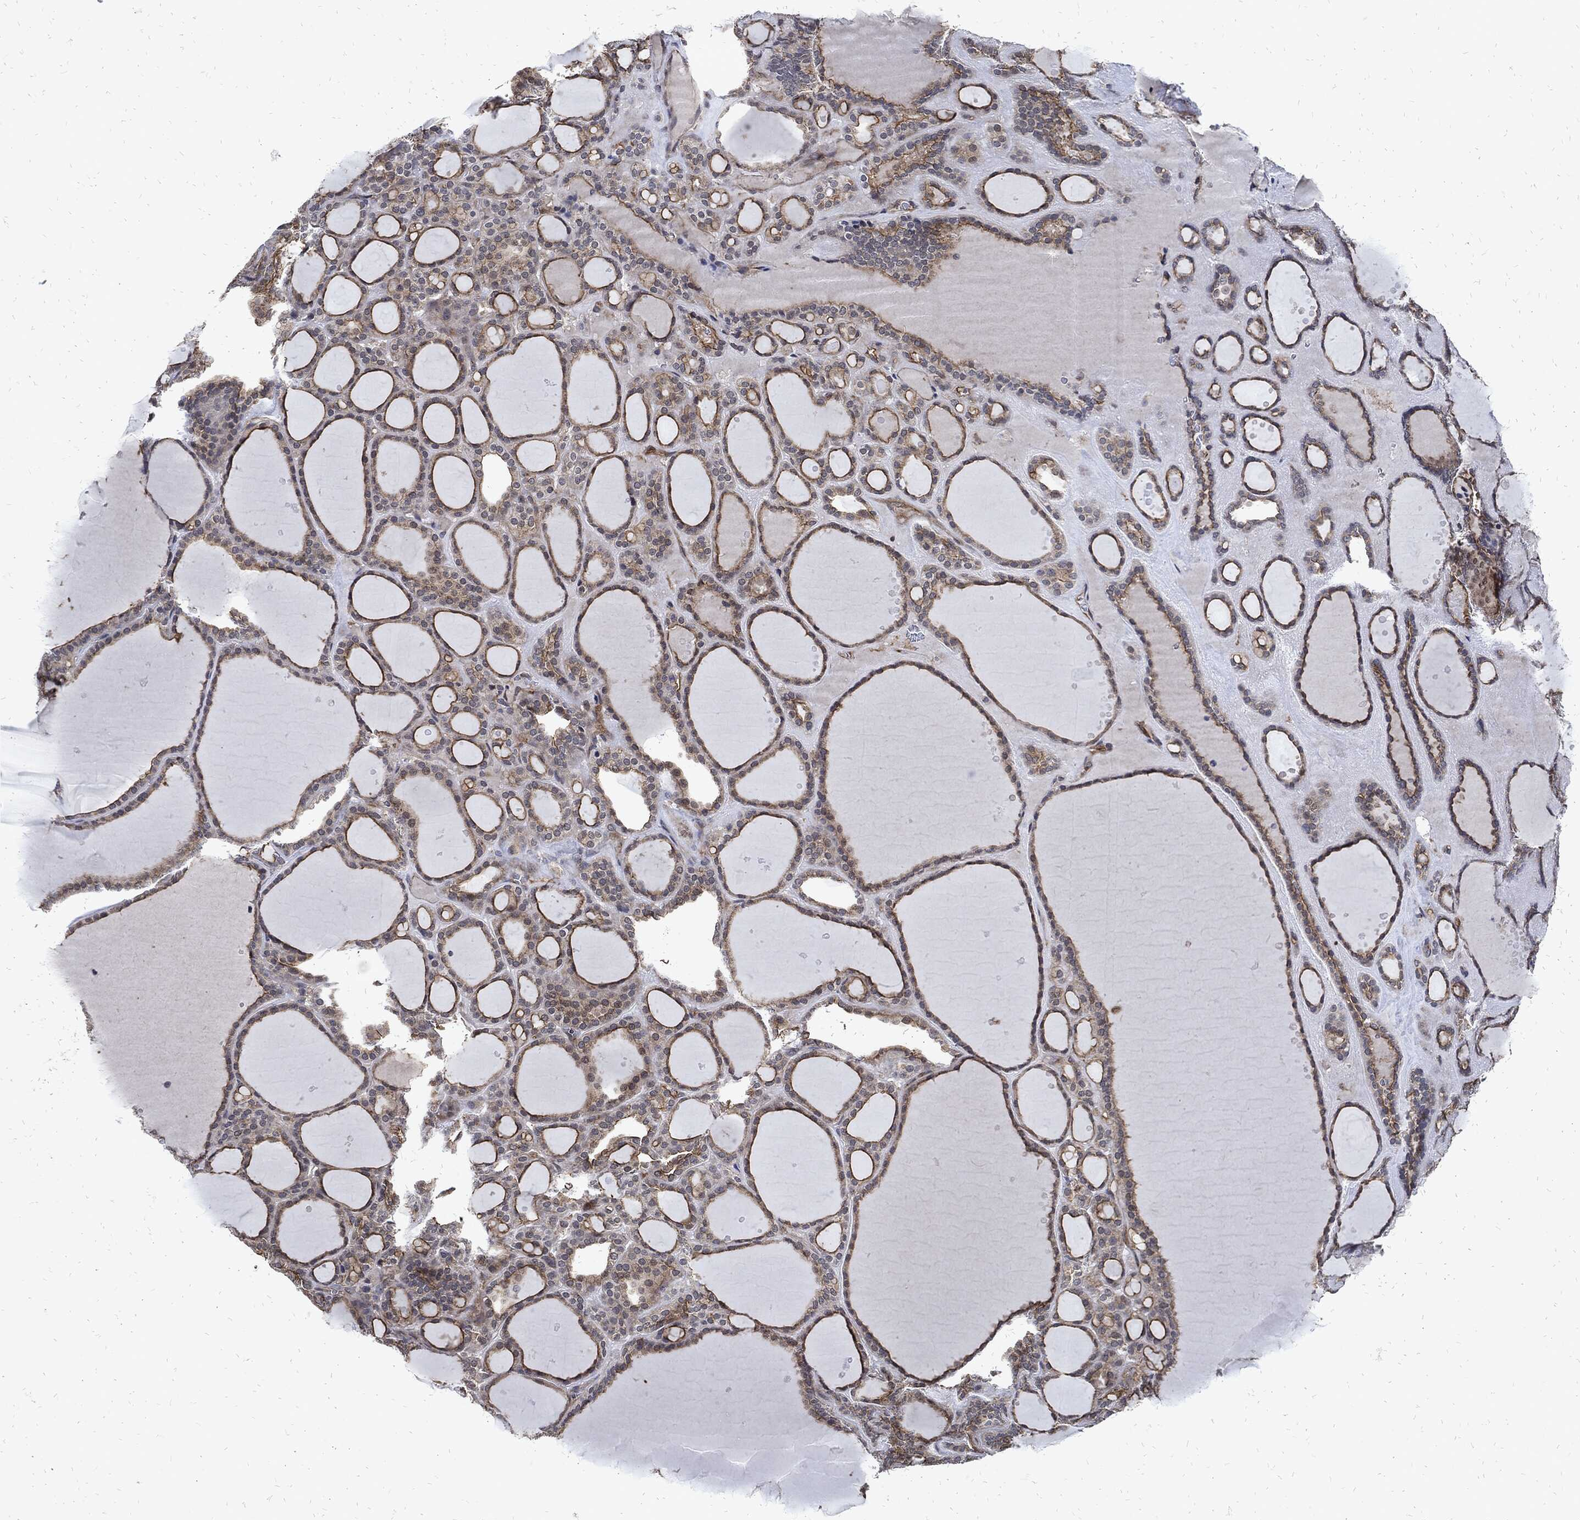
{"staining": {"intensity": "weak", "quantity": ">75%", "location": "cytoplasmic/membranous"}, "tissue": "thyroid gland", "cell_type": "Glandular cells", "image_type": "normal", "snomed": [{"axis": "morphology", "description": "Normal tissue, NOS"}, {"axis": "topography", "description": "Thyroid gland"}], "caption": "This image shows unremarkable thyroid gland stained with immunohistochemistry to label a protein in brown. The cytoplasmic/membranous of glandular cells show weak positivity for the protein. Nuclei are counter-stained blue.", "gene": "DCTN1", "patient": {"sex": "male", "age": 63}}